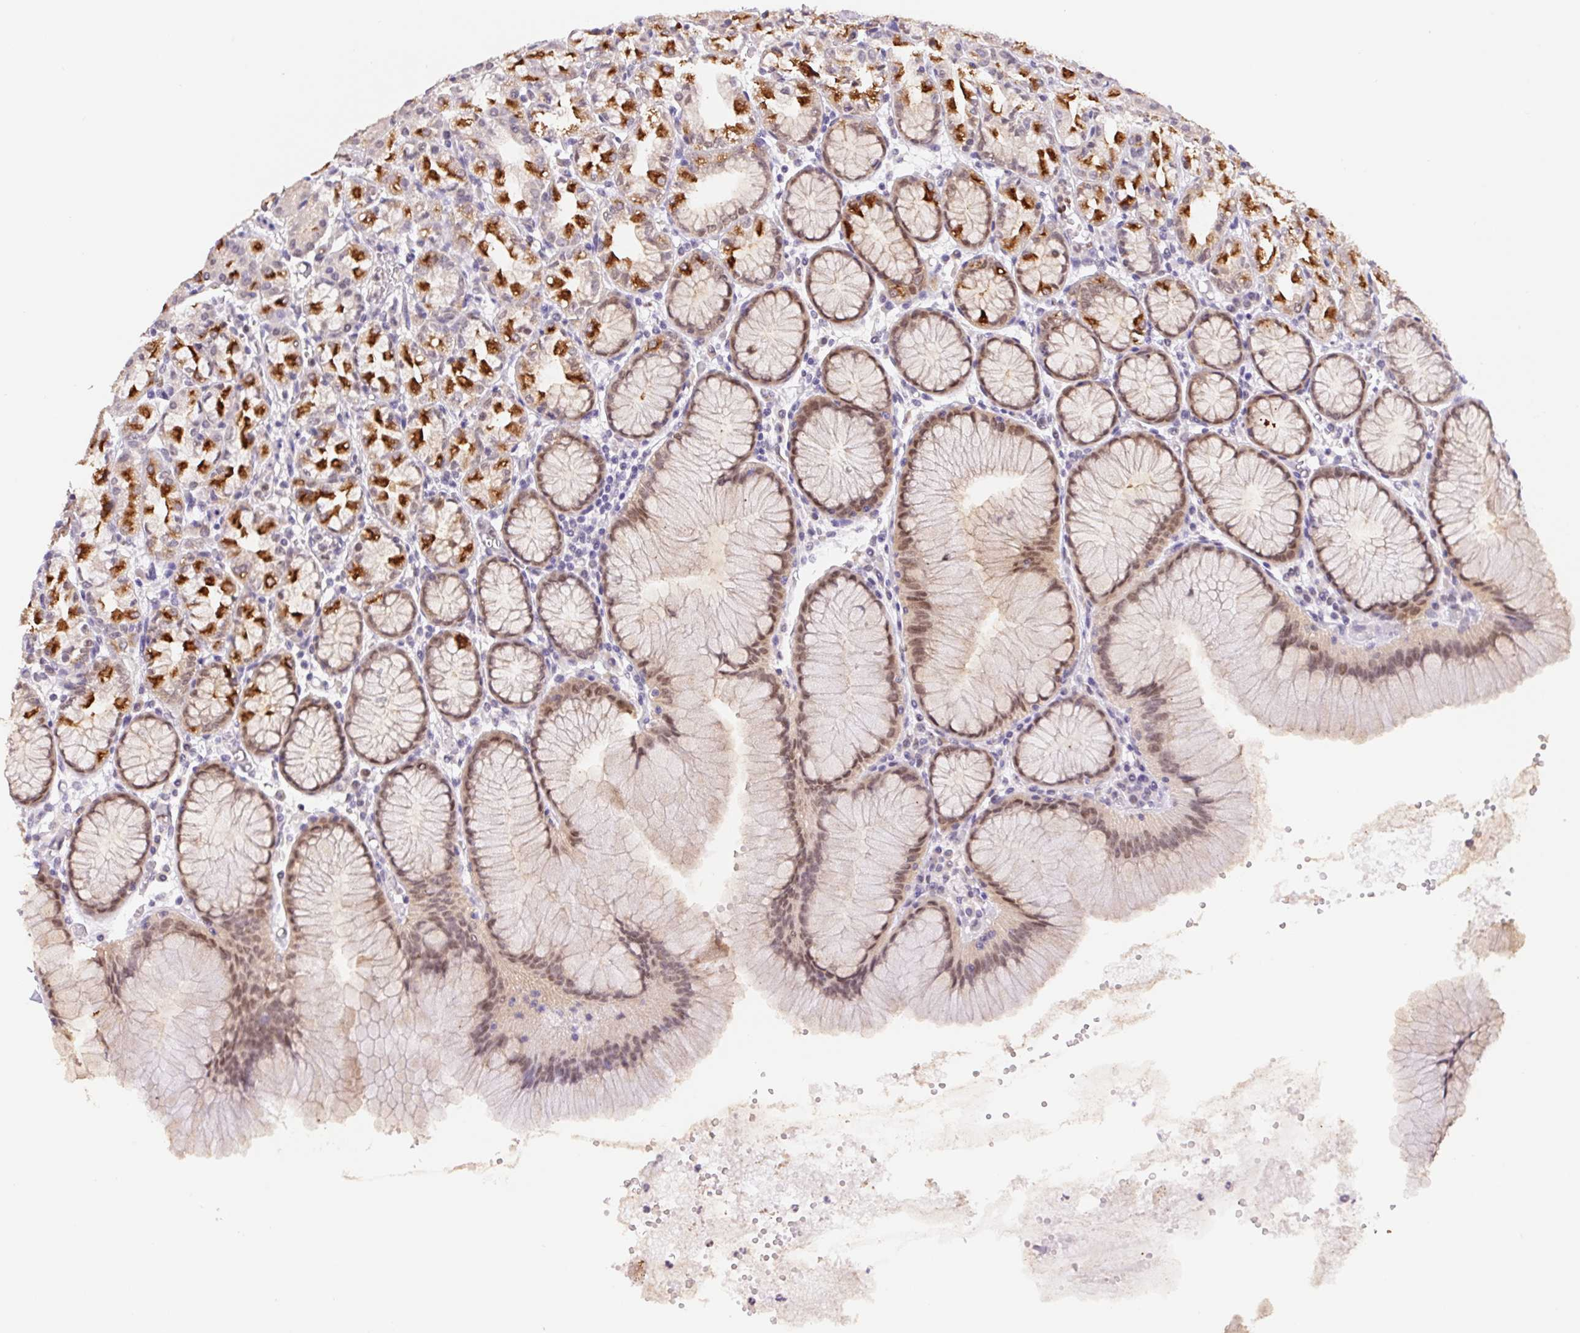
{"staining": {"intensity": "strong", "quantity": "25%-75%", "location": "cytoplasmic/membranous,nuclear"}, "tissue": "stomach", "cell_type": "Glandular cells", "image_type": "normal", "snomed": [{"axis": "morphology", "description": "Normal tissue, NOS"}, {"axis": "topography", "description": "Stomach"}], "caption": "Glandular cells demonstrate strong cytoplasmic/membranous,nuclear expression in about 25%-75% of cells in benign stomach.", "gene": "L3MBTL4", "patient": {"sex": "female", "age": 57}}